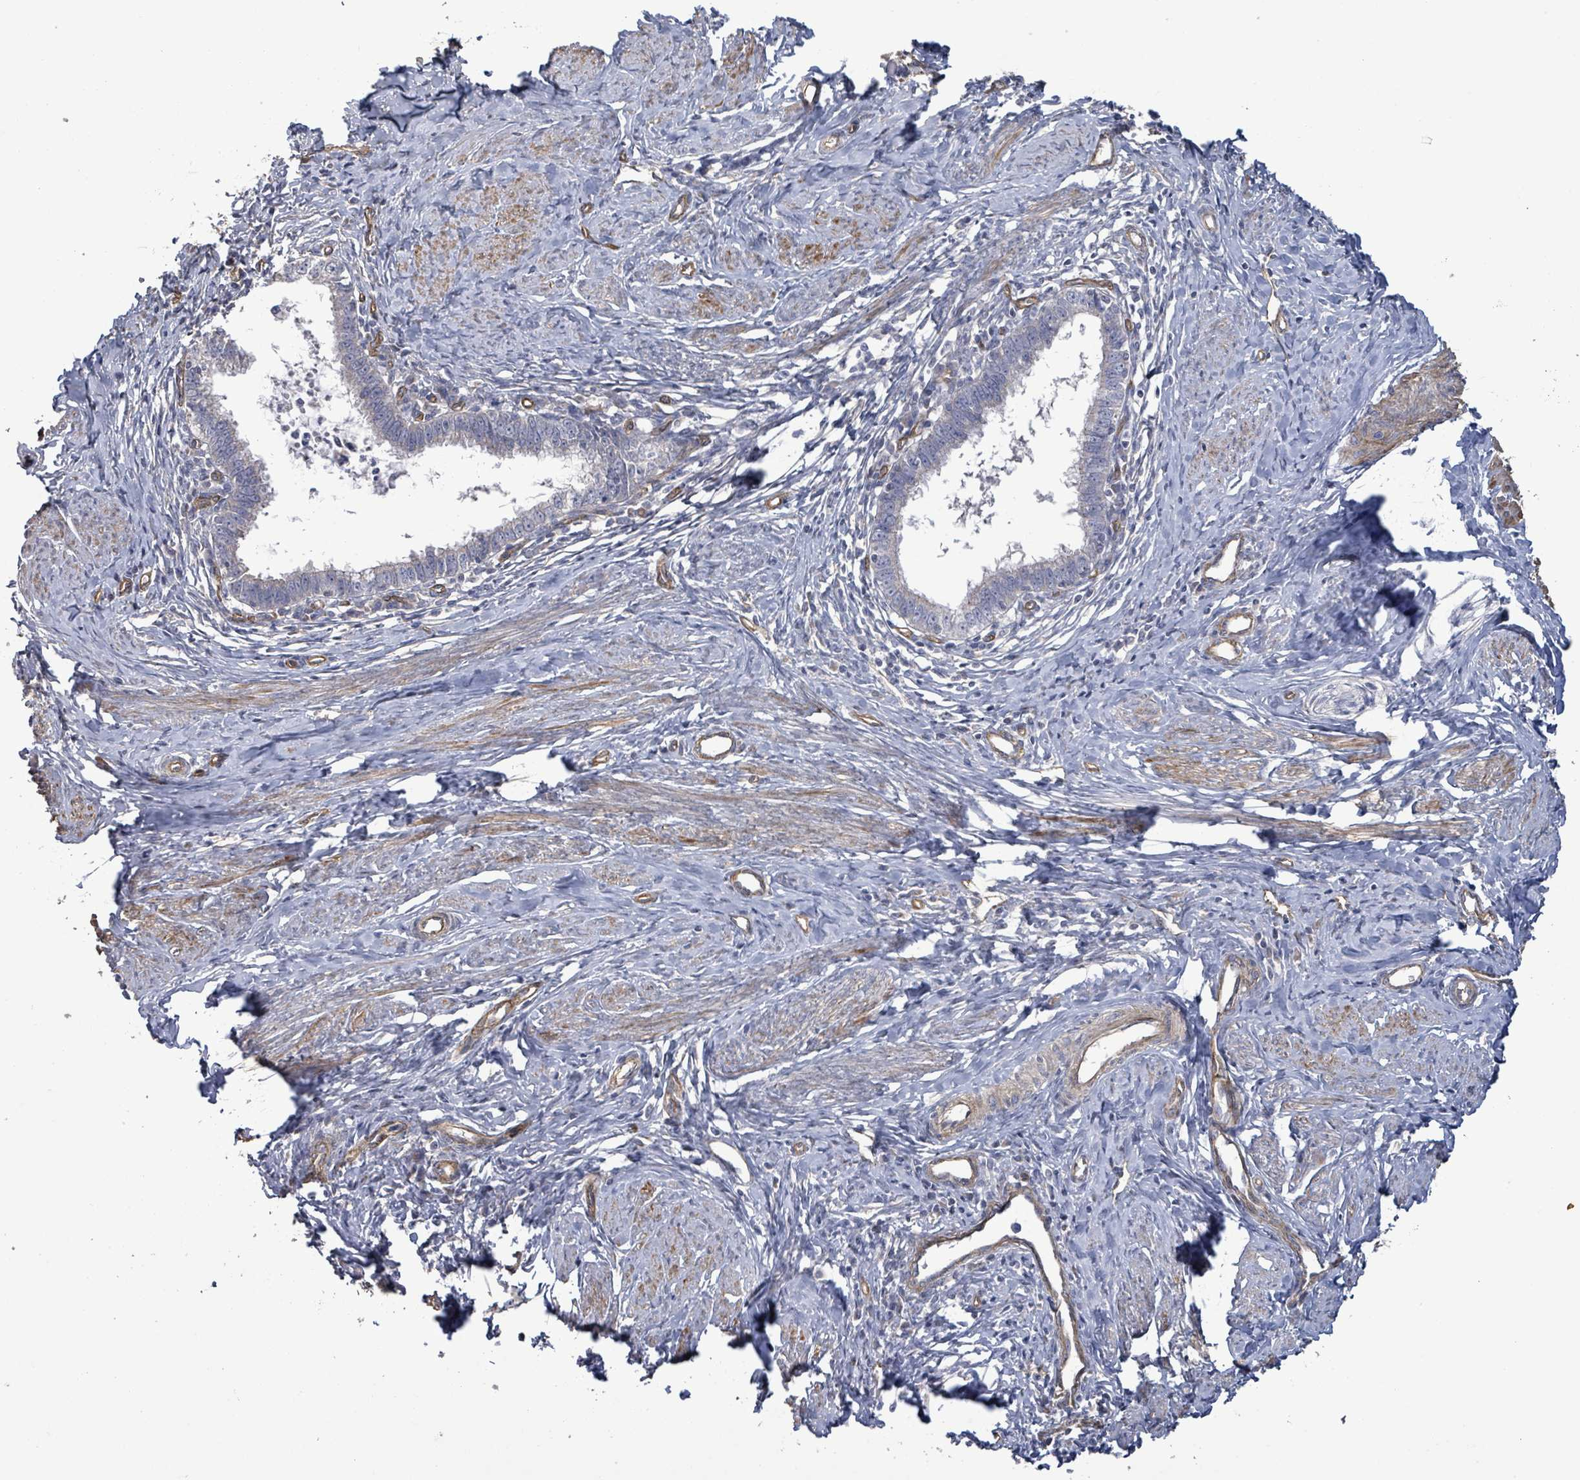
{"staining": {"intensity": "negative", "quantity": "none", "location": "none"}, "tissue": "cervical cancer", "cell_type": "Tumor cells", "image_type": "cancer", "snomed": [{"axis": "morphology", "description": "Adenocarcinoma, NOS"}, {"axis": "topography", "description": "Cervix"}], "caption": "This is an IHC micrograph of adenocarcinoma (cervical). There is no positivity in tumor cells.", "gene": "KANK3", "patient": {"sex": "female", "age": 36}}